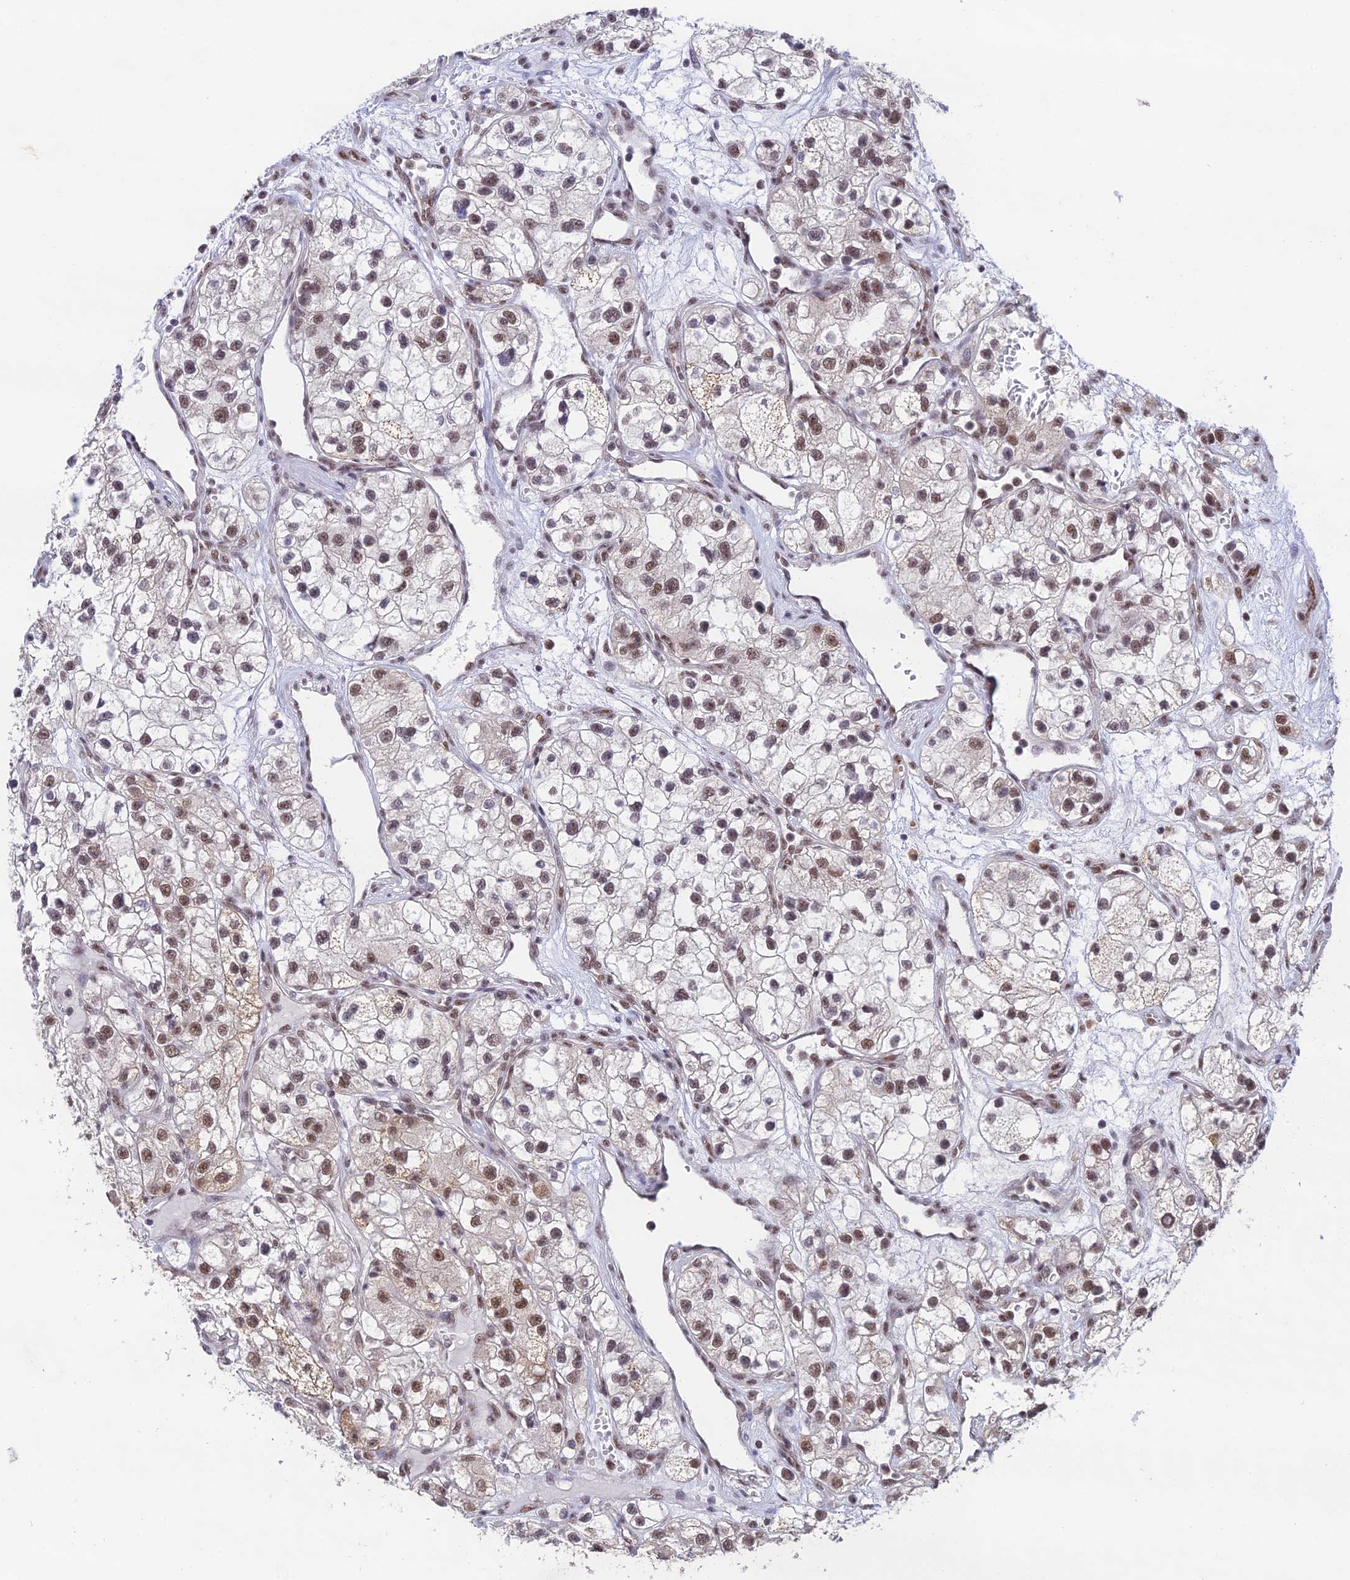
{"staining": {"intensity": "weak", "quantity": "25%-75%", "location": "nuclear"}, "tissue": "renal cancer", "cell_type": "Tumor cells", "image_type": "cancer", "snomed": [{"axis": "morphology", "description": "Adenocarcinoma, NOS"}, {"axis": "topography", "description": "Kidney"}], "caption": "Renal cancer stained with DAB (3,3'-diaminobenzidine) immunohistochemistry (IHC) reveals low levels of weak nuclear expression in approximately 25%-75% of tumor cells.", "gene": "THOC7", "patient": {"sex": "female", "age": 57}}